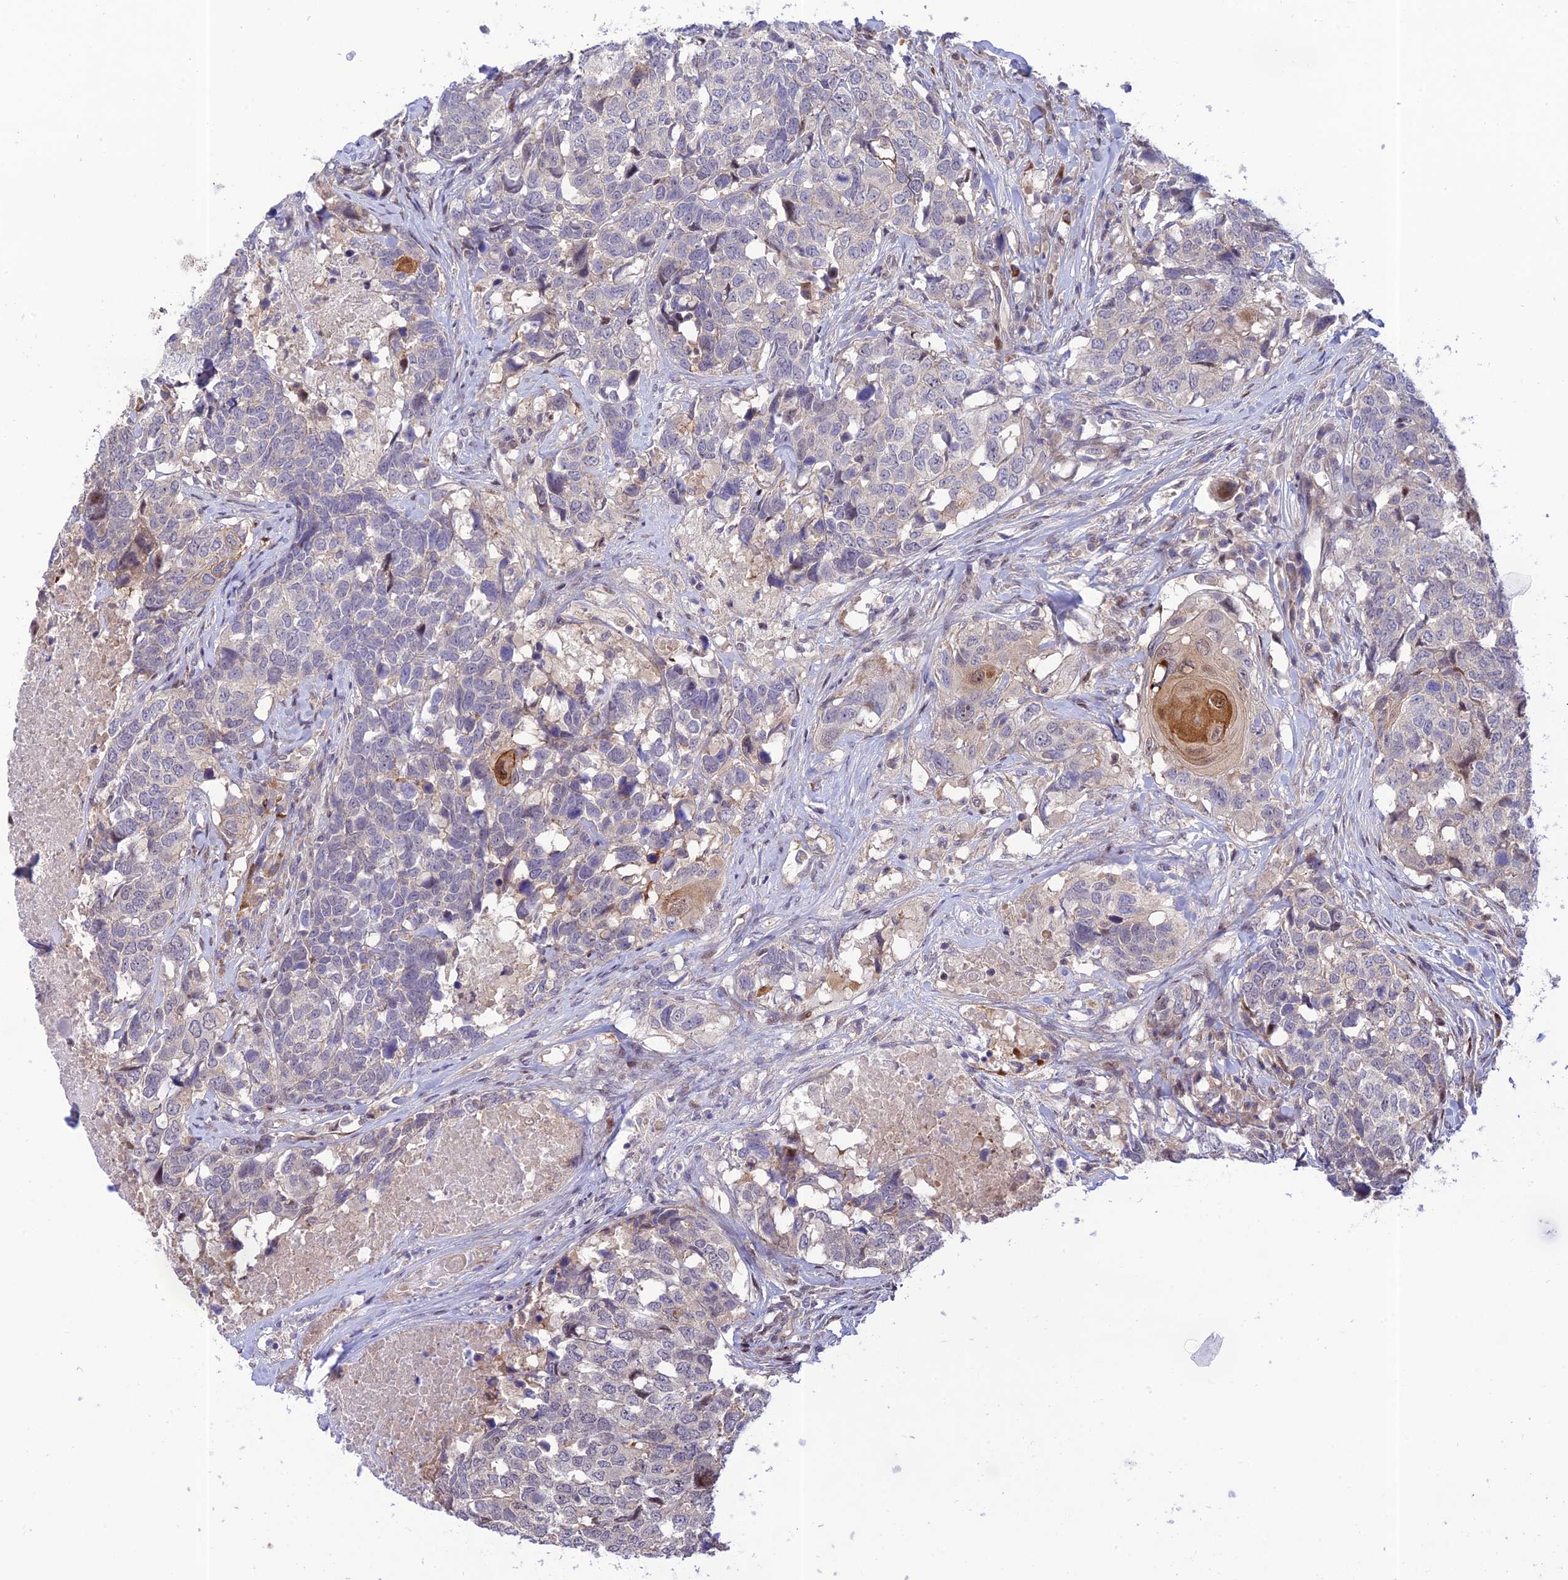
{"staining": {"intensity": "negative", "quantity": "none", "location": "none"}, "tissue": "head and neck cancer", "cell_type": "Tumor cells", "image_type": "cancer", "snomed": [{"axis": "morphology", "description": "Squamous cell carcinoma, NOS"}, {"axis": "topography", "description": "Head-Neck"}], "caption": "Tumor cells show no significant positivity in squamous cell carcinoma (head and neck).", "gene": "ZNF584", "patient": {"sex": "male", "age": 66}}